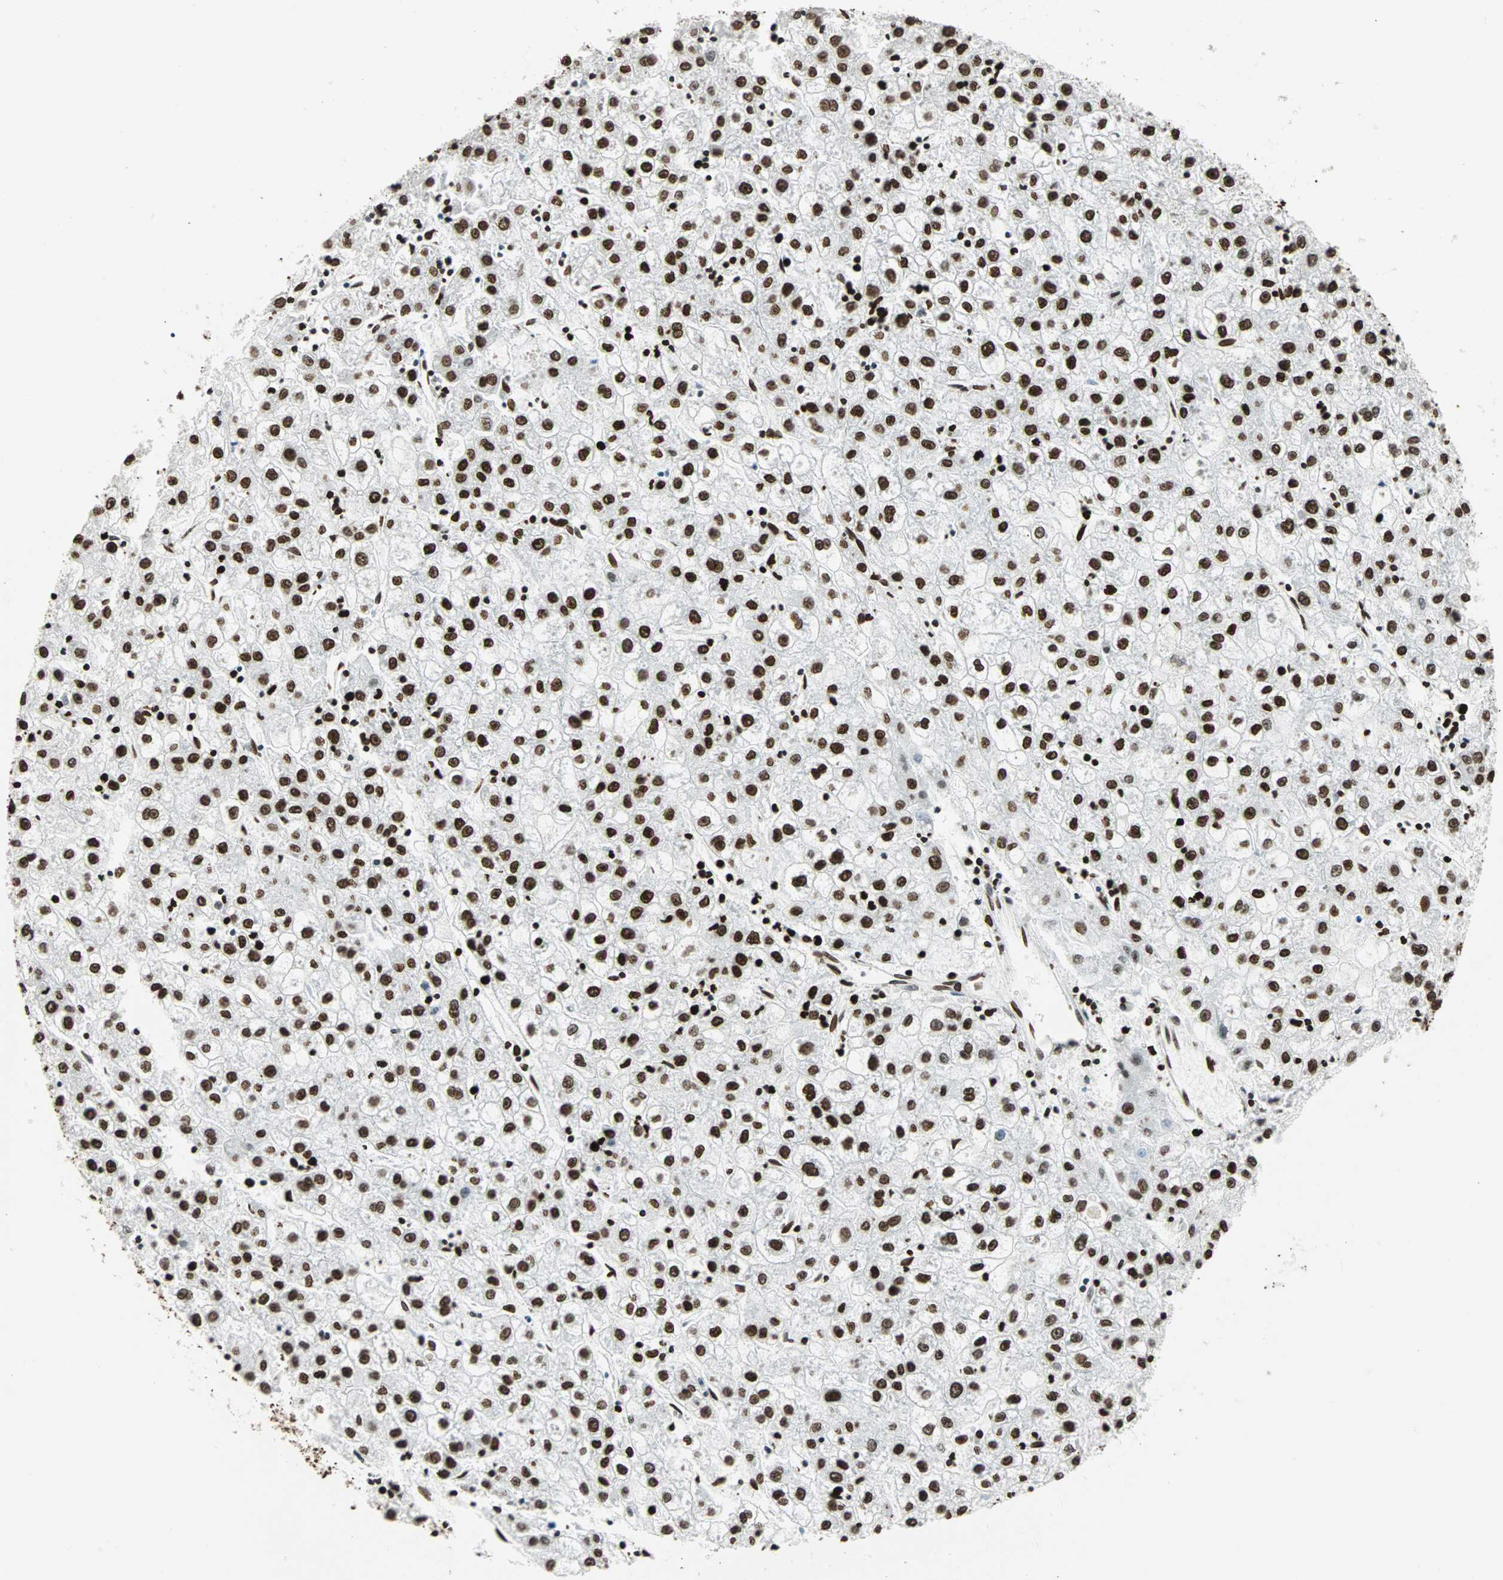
{"staining": {"intensity": "strong", "quantity": ">75%", "location": "nuclear"}, "tissue": "liver cancer", "cell_type": "Tumor cells", "image_type": "cancer", "snomed": [{"axis": "morphology", "description": "Carcinoma, Hepatocellular, NOS"}, {"axis": "topography", "description": "Liver"}], "caption": "A photomicrograph of human liver cancer (hepatocellular carcinoma) stained for a protein reveals strong nuclear brown staining in tumor cells.", "gene": "GLI2", "patient": {"sex": "male", "age": 72}}